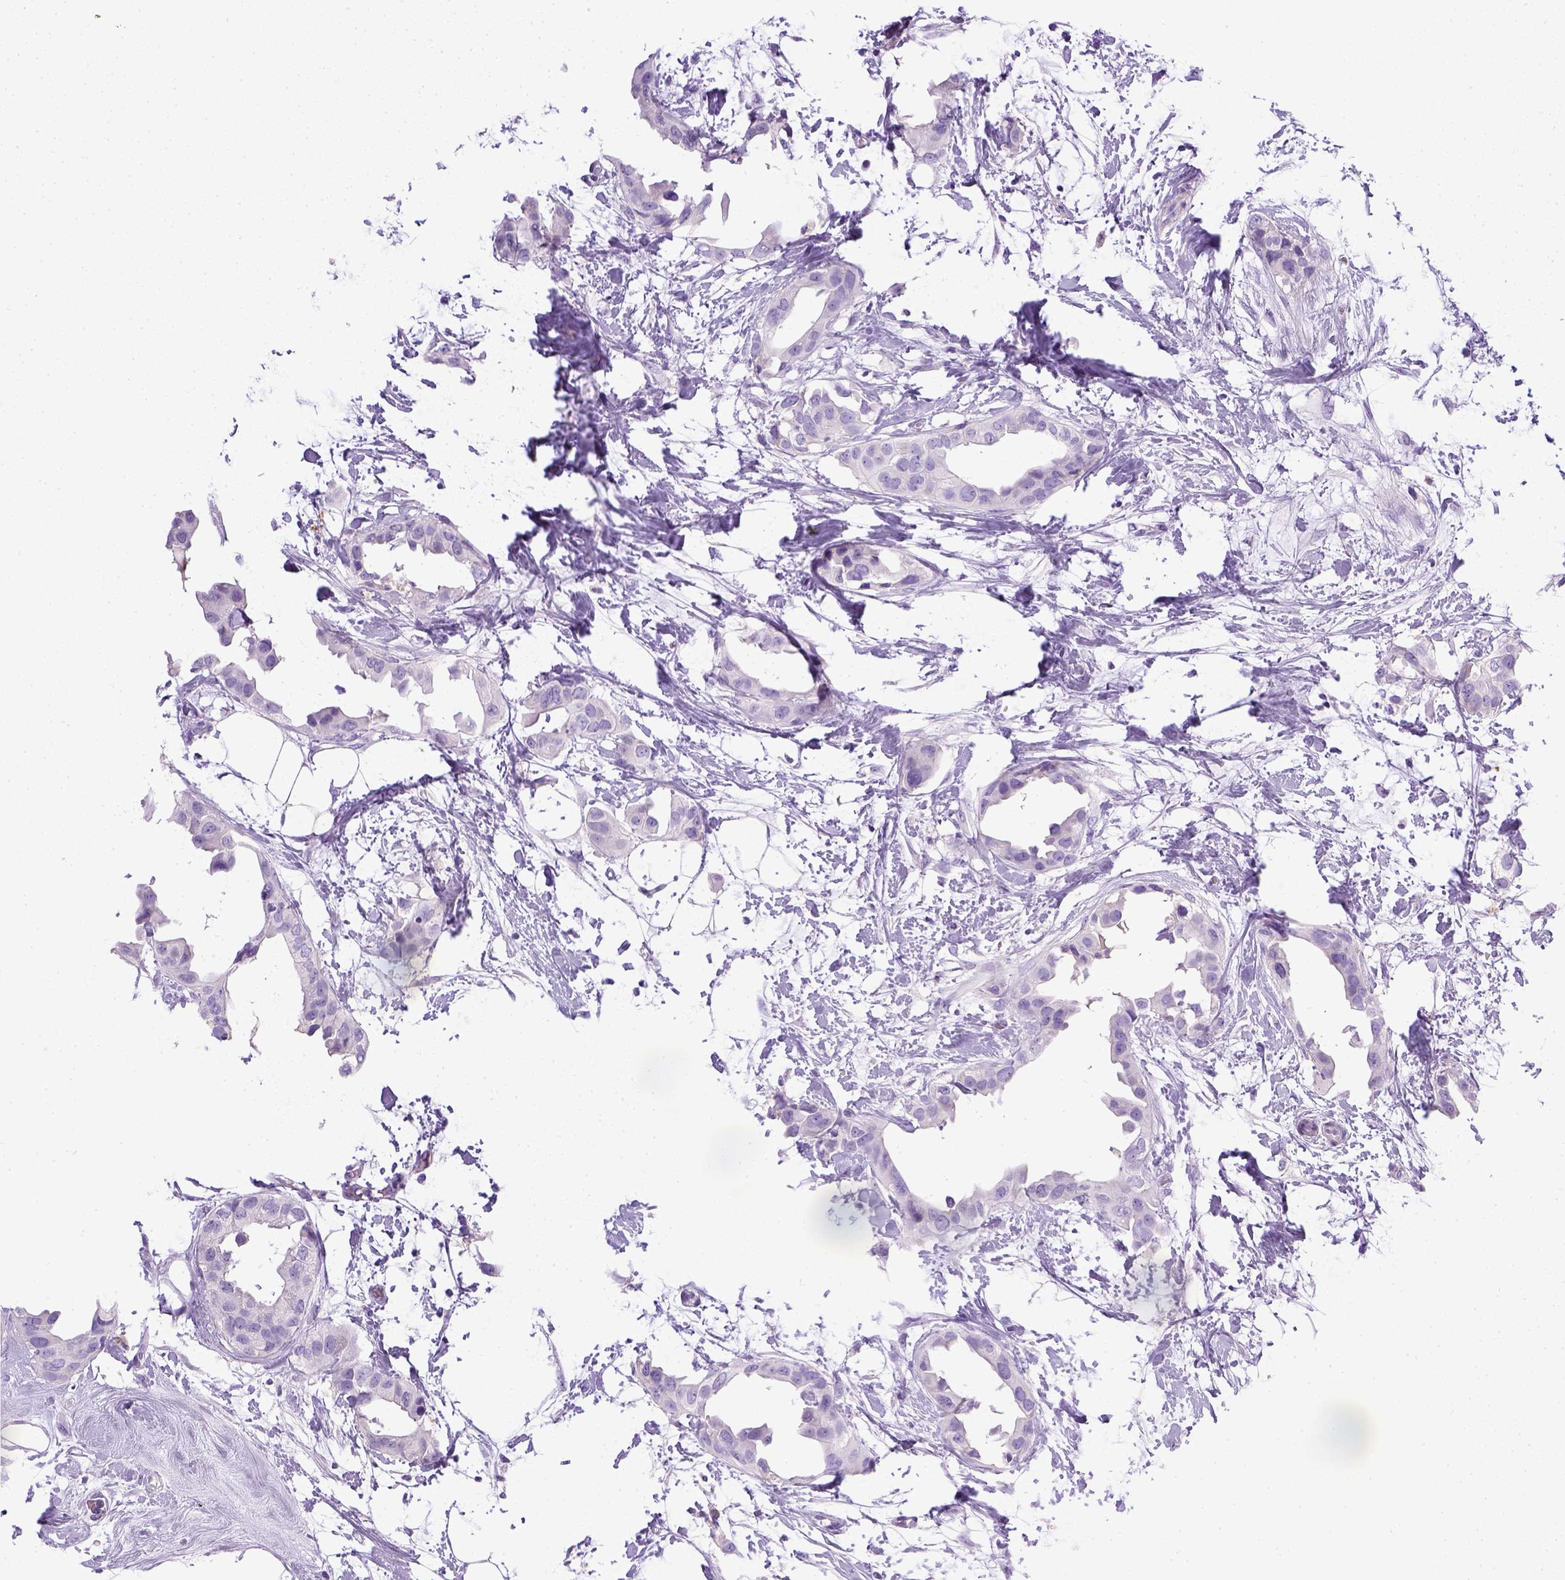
{"staining": {"intensity": "negative", "quantity": "none", "location": "none"}, "tissue": "breast cancer", "cell_type": "Tumor cells", "image_type": "cancer", "snomed": [{"axis": "morphology", "description": "Normal tissue, NOS"}, {"axis": "morphology", "description": "Duct carcinoma"}, {"axis": "topography", "description": "Breast"}], "caption": "This is a histopathology image of immunohistochemistry (IHC) staining of breast cancer, which shows no expression in tumor cells. (DAB immunohistochemistry visualized using brightfield microscopy, high magnification).", "gene": "KRT71", "patient": {"sex": "female", "age": 40}}